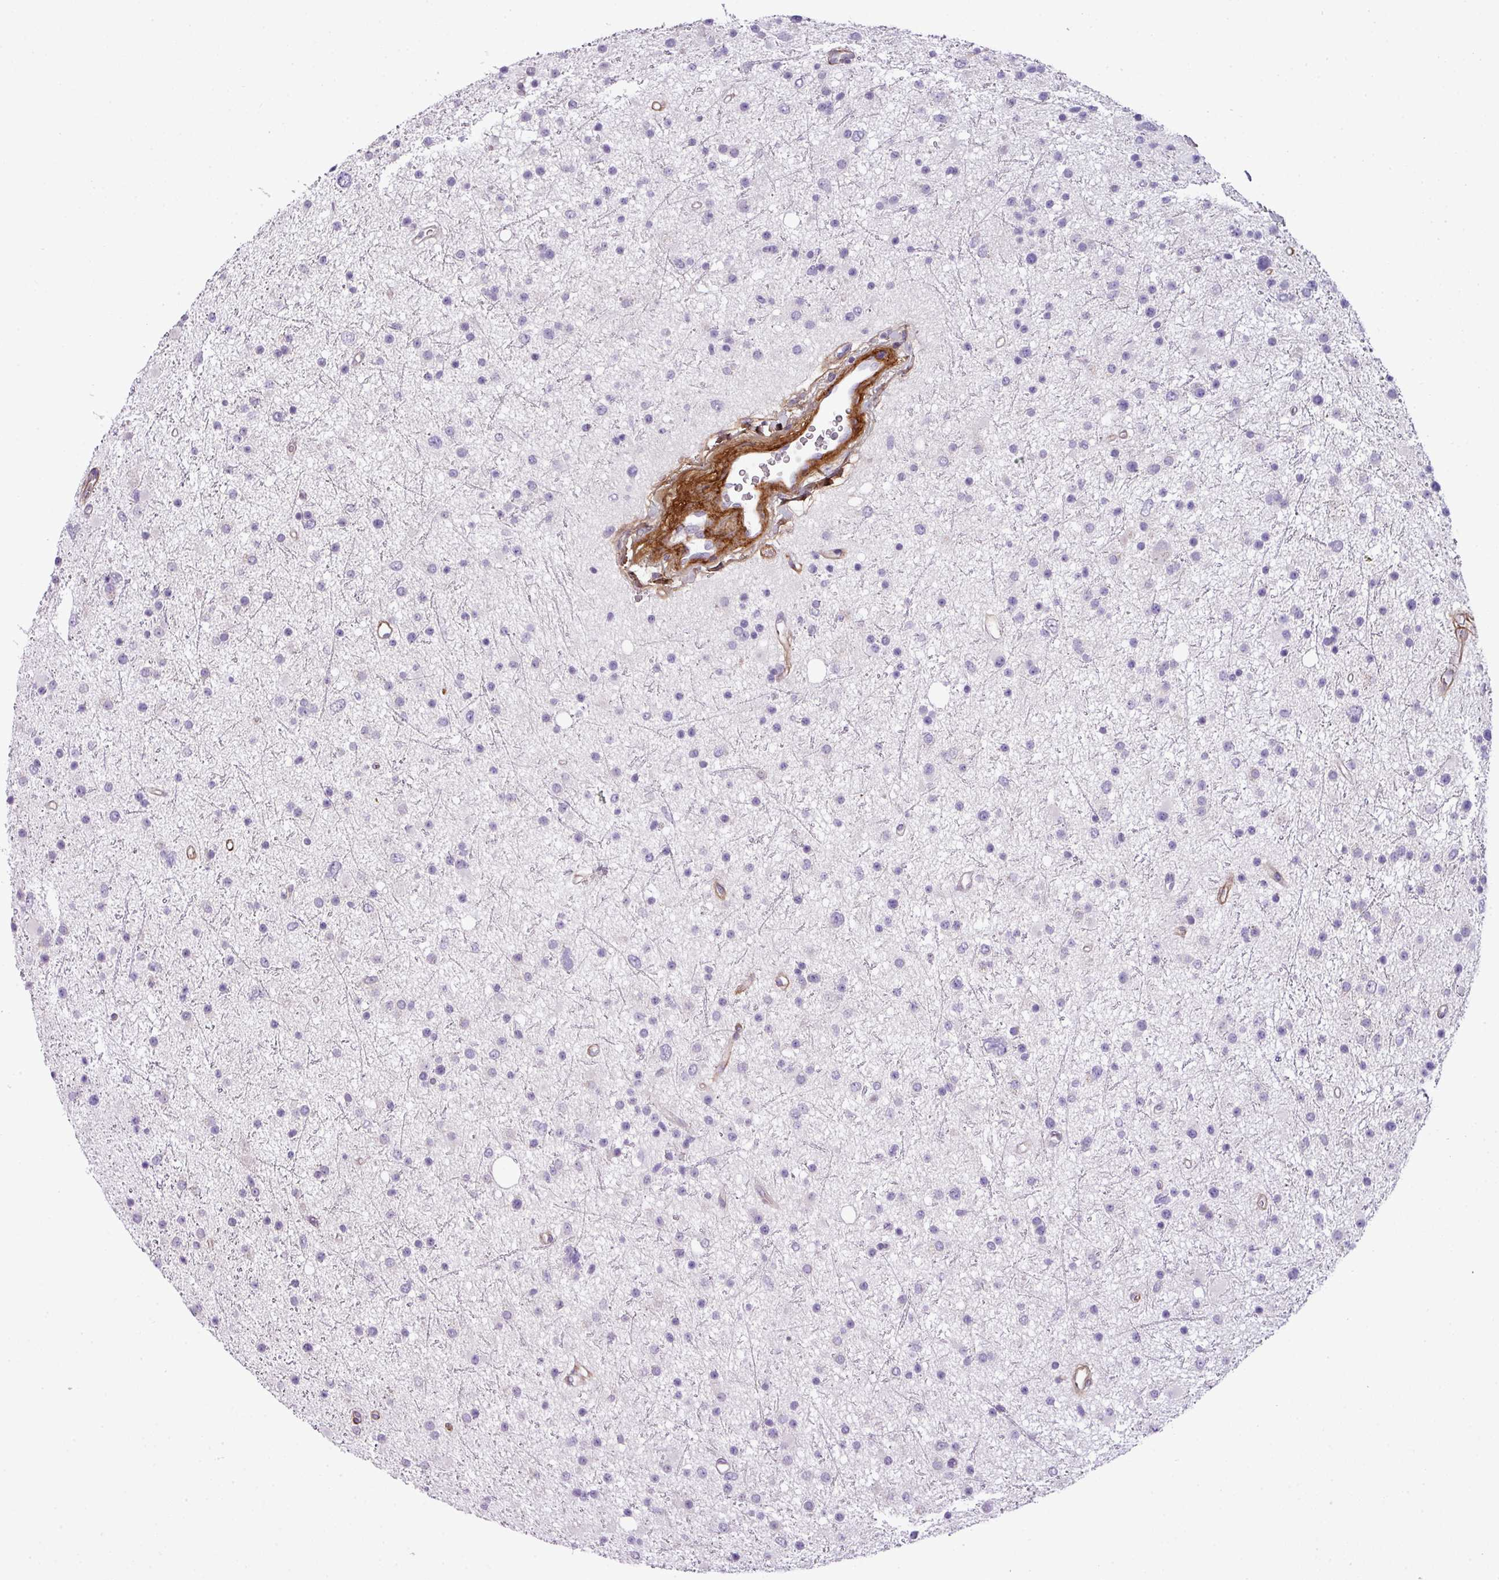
{"staining": {"intensity": "negative", "quantity": "none", "location": "none"}, "tissue": "glioma", "cell_type": "Tumor cells", "image_type": "cancer", "snomed": [{"axis": "morphology", "description": "Glioma, malignant, Low grade"}, {"axis": "topography", "description": "Cerebral cortex"}], "caption": "Glioma was stained to show a protein in brown. There is no significant expression in tumor cells. (Brightfield microscopy of DAB (3,3'-diaminobenzidine) immunohistochemistry (IHC) at high magnification).", "gene": "PARD6G", "patient": {"sex": "female", "age": 39}}